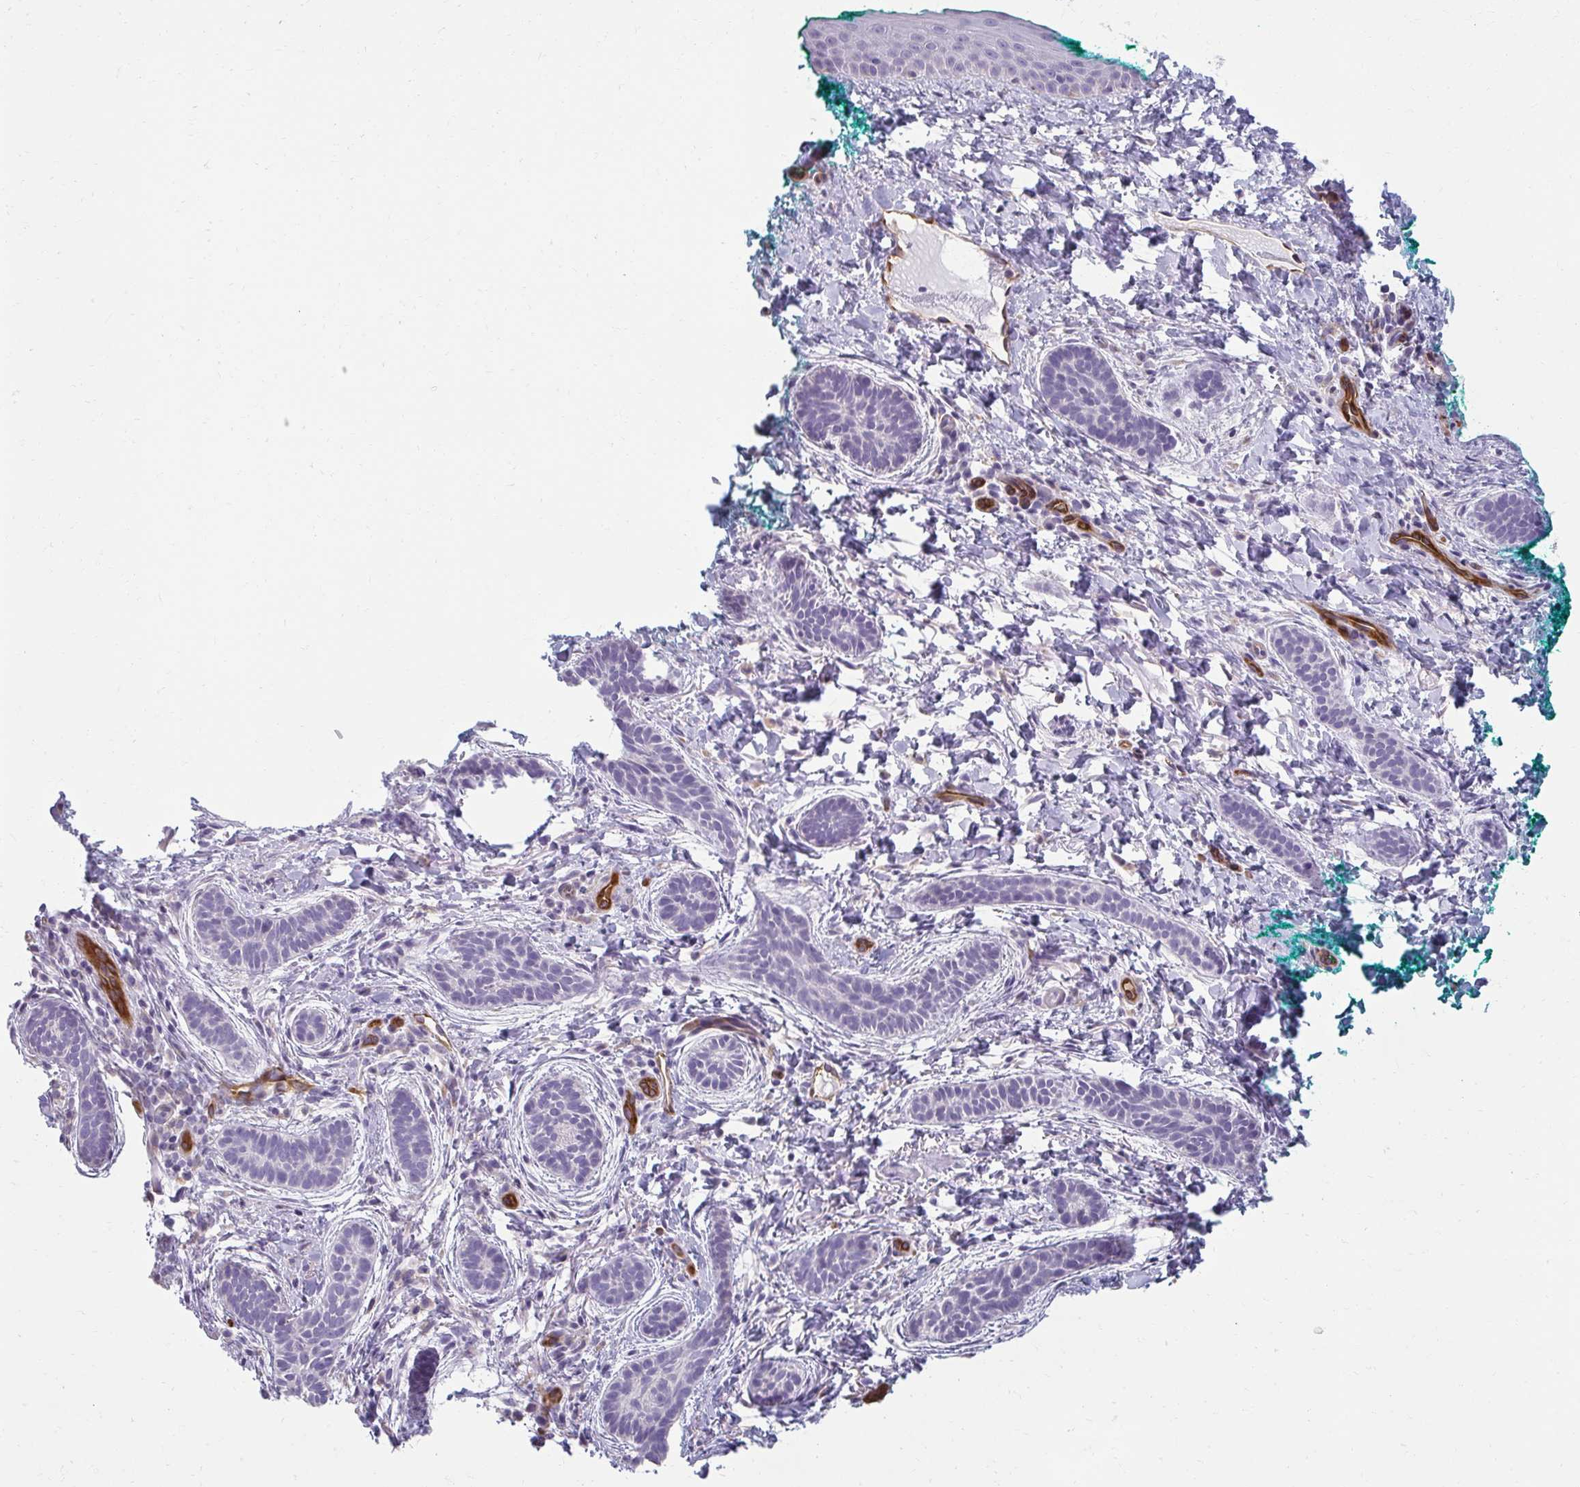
{"staining": {"intensity": "negative", "quantity": "none", "location": "none"}, "tissue": "skin cancer", "cell_type": "Tumor cells", "image_type": "cancer", "snomed": [{"axis": "morphology", "description": "Basal cell carcinoma"}, {"axis": "topography", "description": "Skin"}], "caption": "Human skin cancer (basal cell carcinoma) stained for a protein using IHC shows no positivity in tumor cells.", "gene": "PDE2A", "patient": {"sex": "male", "age": 63}}